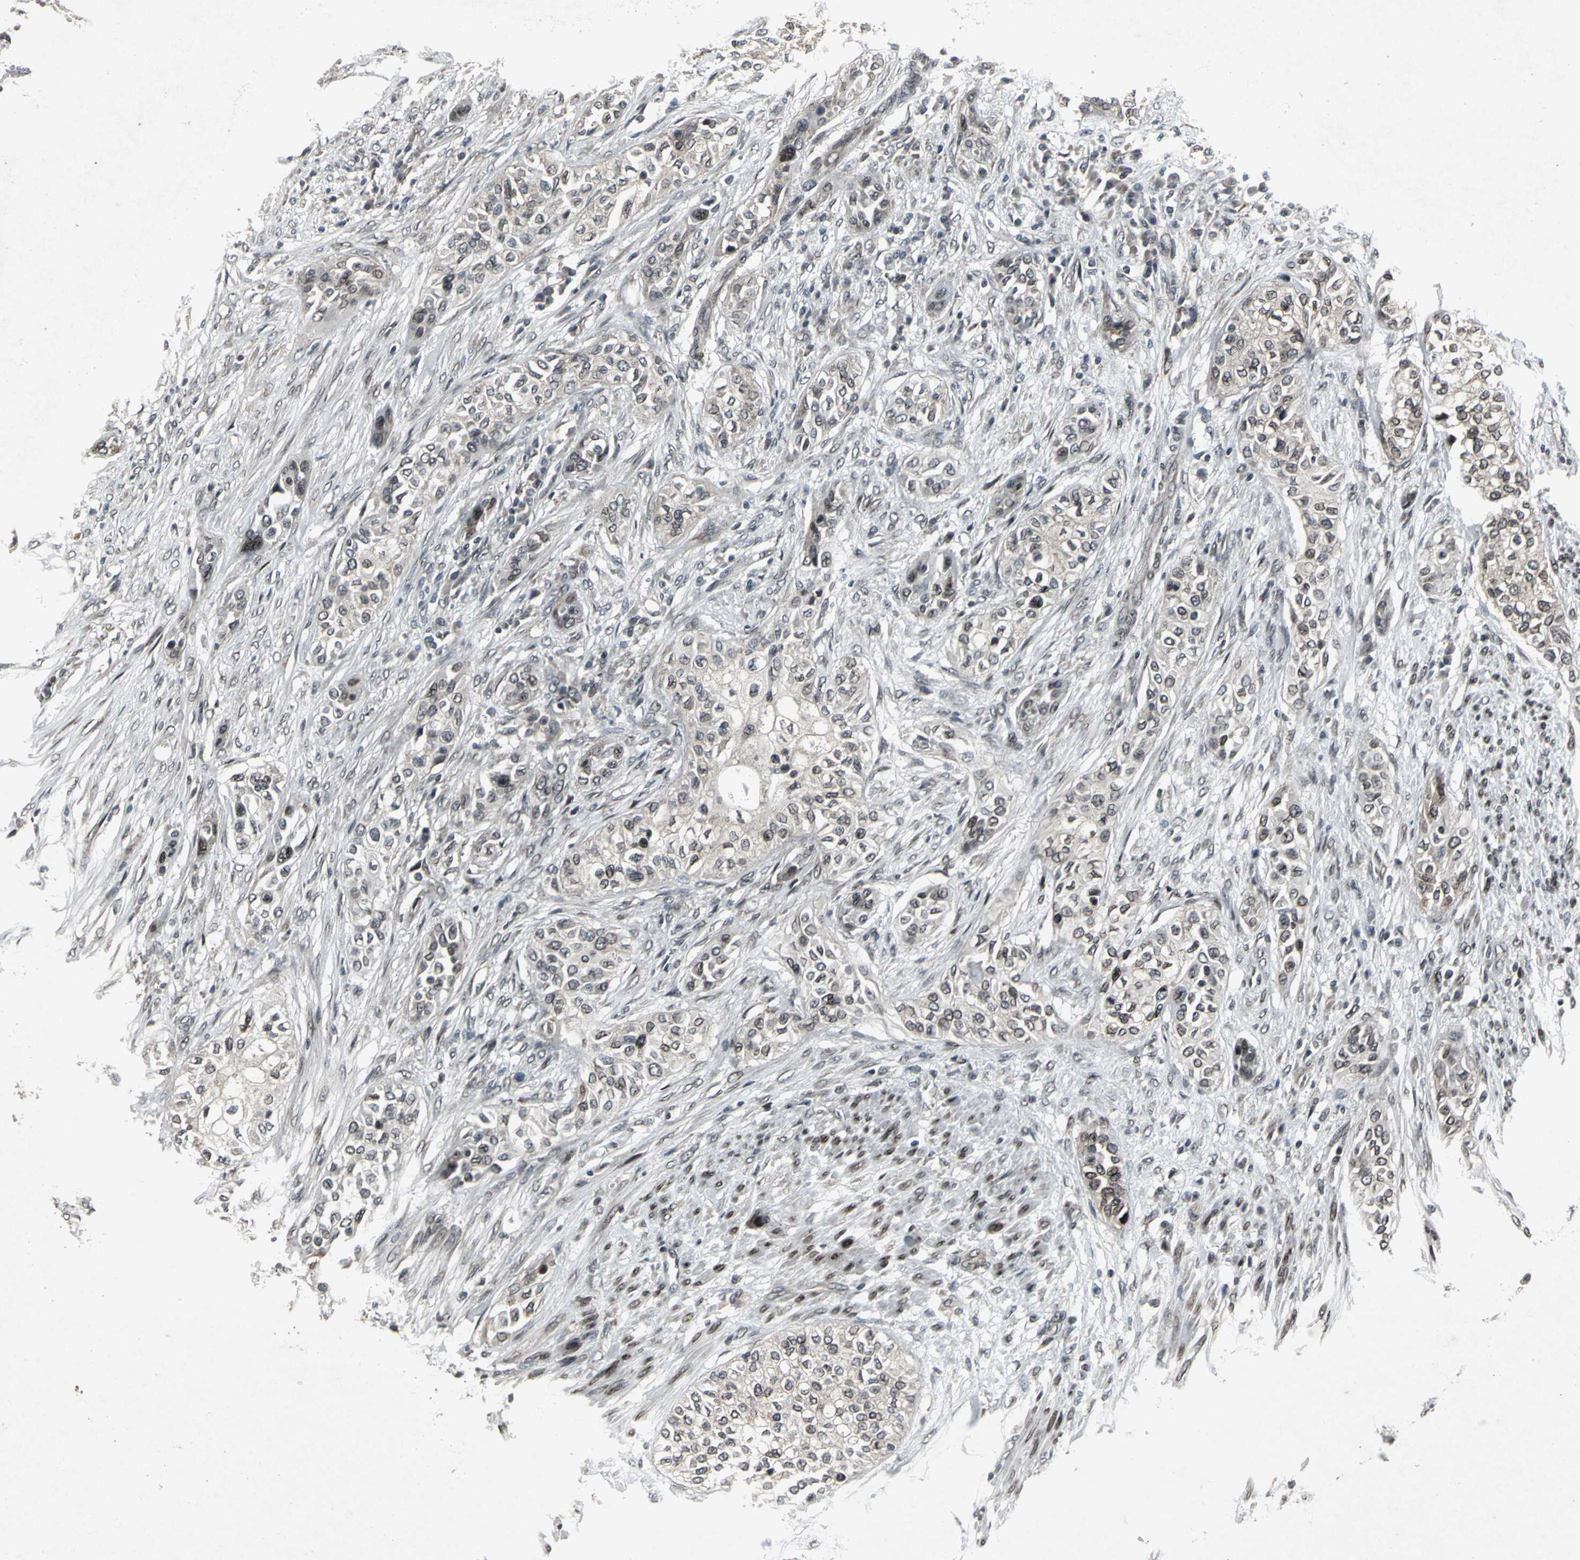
{"staining": {"intensity": "moderate", "quantity": "25%-75%", "location": "cytoplasmic/membranous,nuclear"}, "tissue": "urothelial cancer", "cell_type": "Tumor cells", "image_type": "cancer", "snomed": [{"axis": "morphology", "description": "Urothelial carcinoma, High grade"}, {"axis": "topography", "description": "Urinary bladder"}], "caption": "Protein expression by immunohistochemistry reveals moderate cytoplasmic/membranous and nuclear expression in approximately 25%-75% of tumor cells in urothelial cancer.", "gene": "SH2B3", "patient": {"sex": "male", "age": 74}}